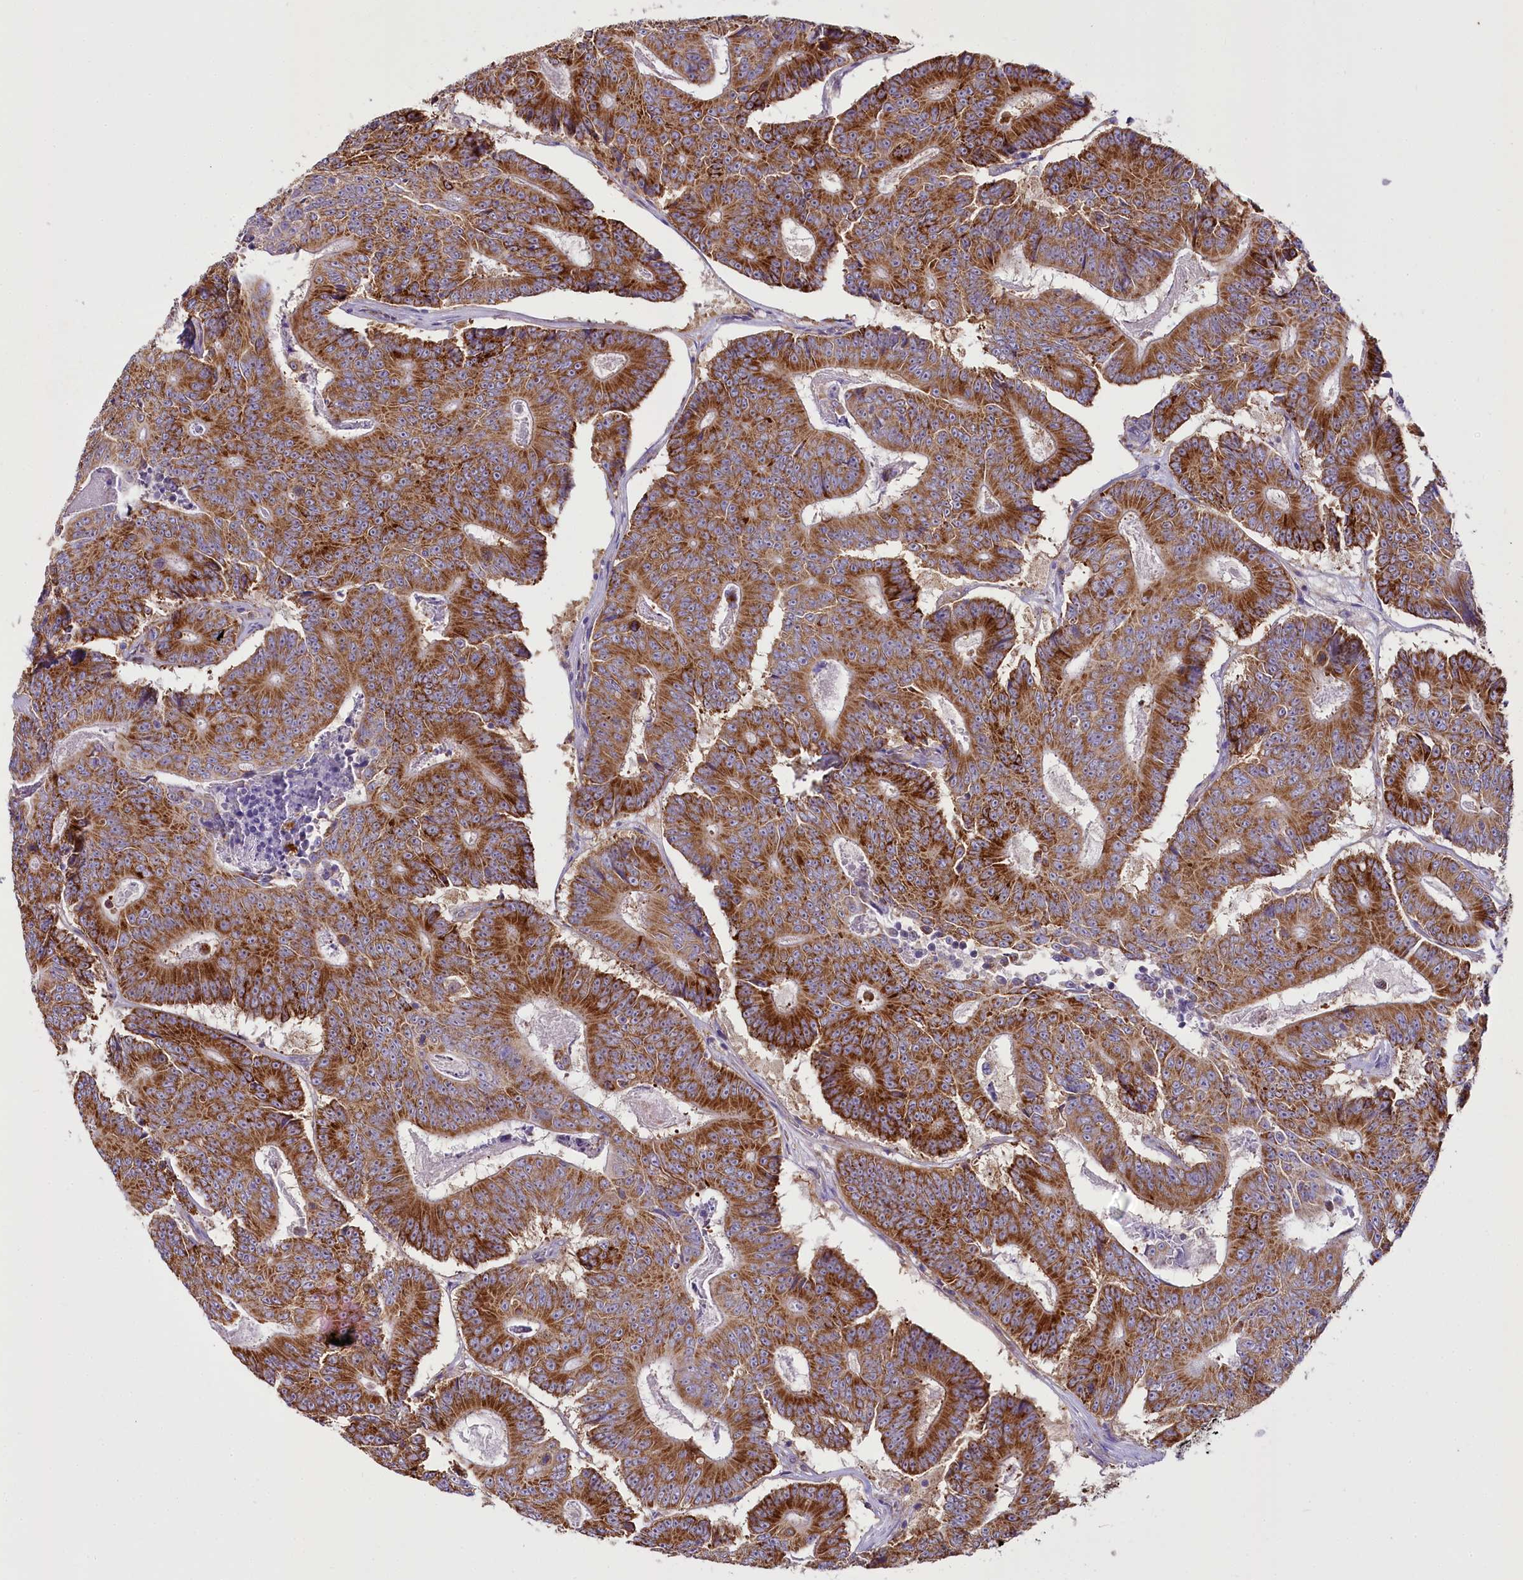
{"staining": {"intensity": "strong", "quantity": ">75%", "location": "cytoplasmic/membranous"}, "tissue": "colorectal cancer", "cell_type": "Tumor cells", "image_type": "cancer", "snomed": [{"axis": "morphology", "description": "Adenocarcinoma, NOS"}, {"axis": "topography", "description": "Colon"}], "caption": "This photomicrograph shows adenocarcinoma (colorectal) stained with IHC to label a protein in brown. The cytoplasmic/membranous of tumor cells show strong positivity for the protein. Nuclei are counter-stained blue.", "gene": "THUMPD3", "patient": {"sex": "male", "age": 83}}